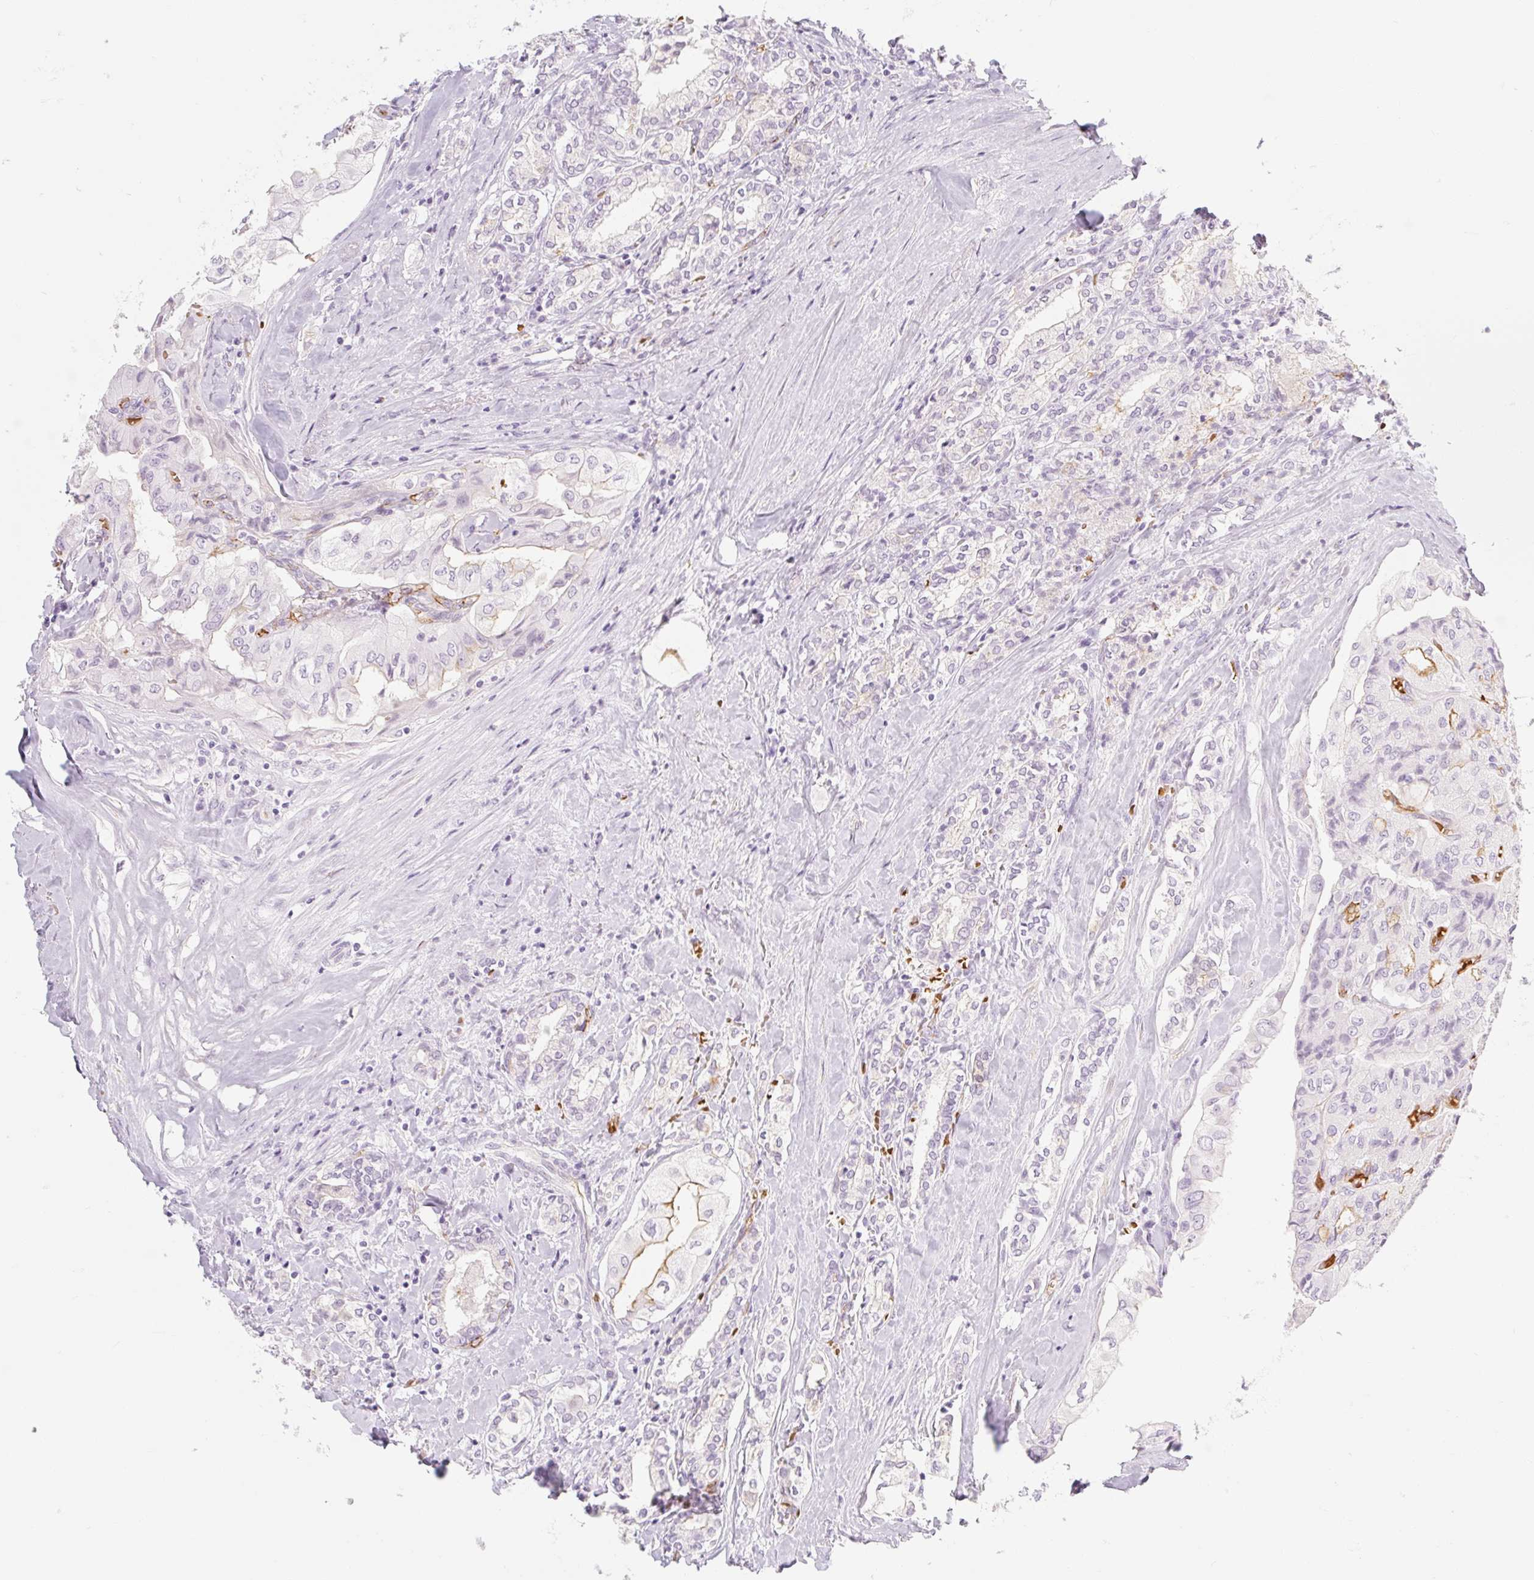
{"staining": {"intensity": "negative", "quantity": "none", "location": "none"}, "tissue": "thyroid cancer", "cell_type": "Tumor cells", "image_type": "cancer", "snomed": [{"axis": "morphology", "description": "Normal tissue, NOS"}, {"axis": "morphology", "description": "Papillary adenocarcinoma, NOS"}, {"axis": "topography", "description": "Thyroid gland"}], "caption": "Human thyroid cancer stained for a protein using immunohistochemistry (IHC) displays no staining in tumor cells.", "gene": "TAF1L", "patient": {"sex": "female", "age": 59}}